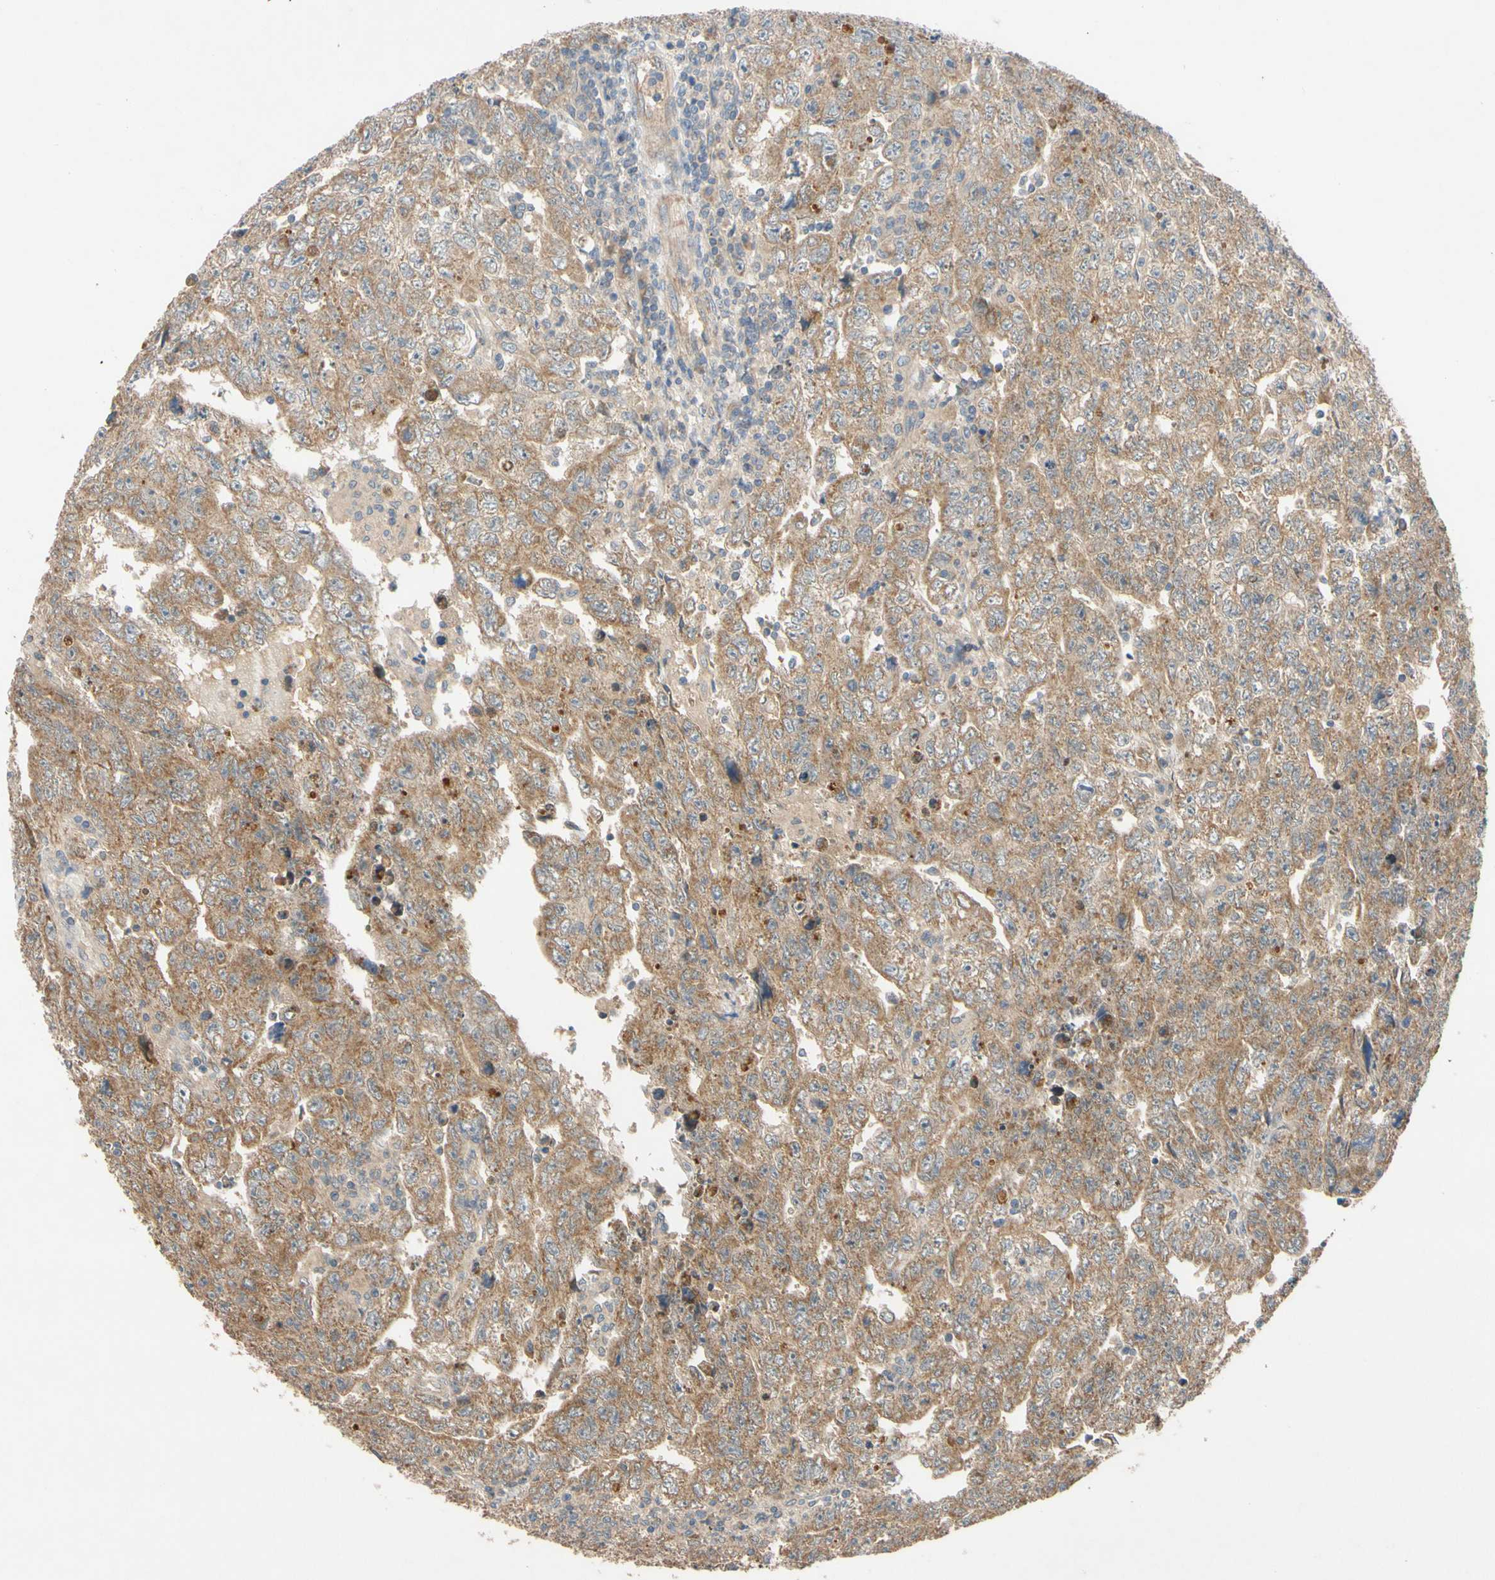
{"staining": {"intensity": "moderate", "quantity": ">75%", "location": "cytoplasmic/membranous"}, "tissue": "testis cancer", "cell_type": "Tumor cells", "image_type": "cancer", "snomed": [{"axis": "morphology", "description": "Carcinoma, Embryonal, NOS"}, {"axis": "topography", "description": "Testis"}], "caption": "A histopathology image of testis embryonal carcinoma stained for a protein demonstrates moderate cytoplasmic/membranous brown staining in tumor cells.", "gene": "MBTPS2", "patient": {"sex": "male", "age": 28}}